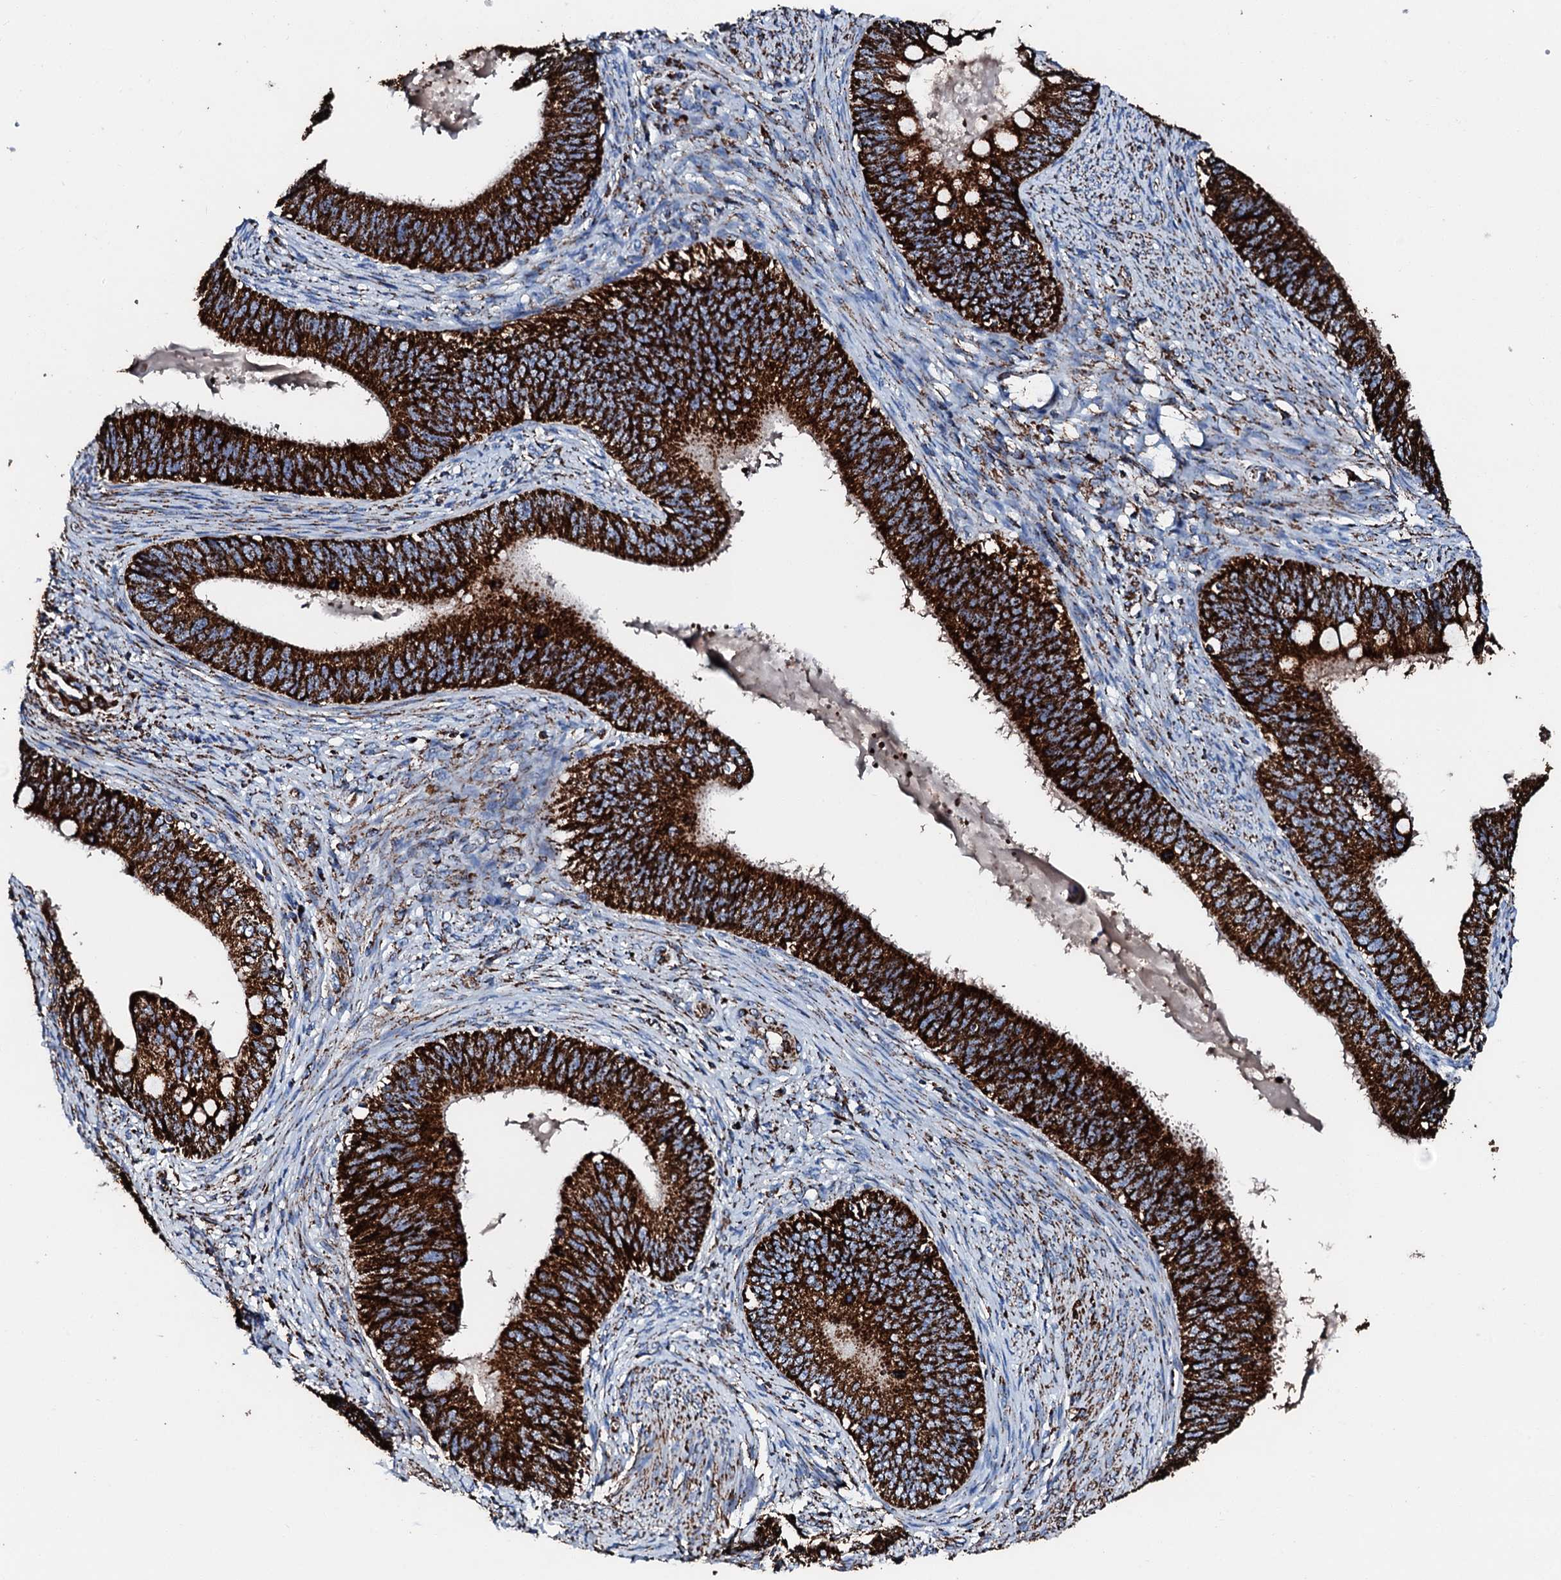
{"staining": {"intensity": "strong", "quantity": ">75%", "location": "cytoplasmic/membranous"}, "tissue": "cervical cancer", "cell_type": "Tumor cells", "image_type": "cancer", "snomed": [{"axis": "morphology", "description": "Adenocarcinoma, NOS"}, {"axis": "topography", "description": "Cervix"}], "caption": "Cervical cancer (adenocarcinoma) stained with a brown dye reveals strong cytoplasmic/membranous positive expression in about >75% of tumor cells.", "gene": "HADH", "patient": {"sex": "female", "age": 42}}